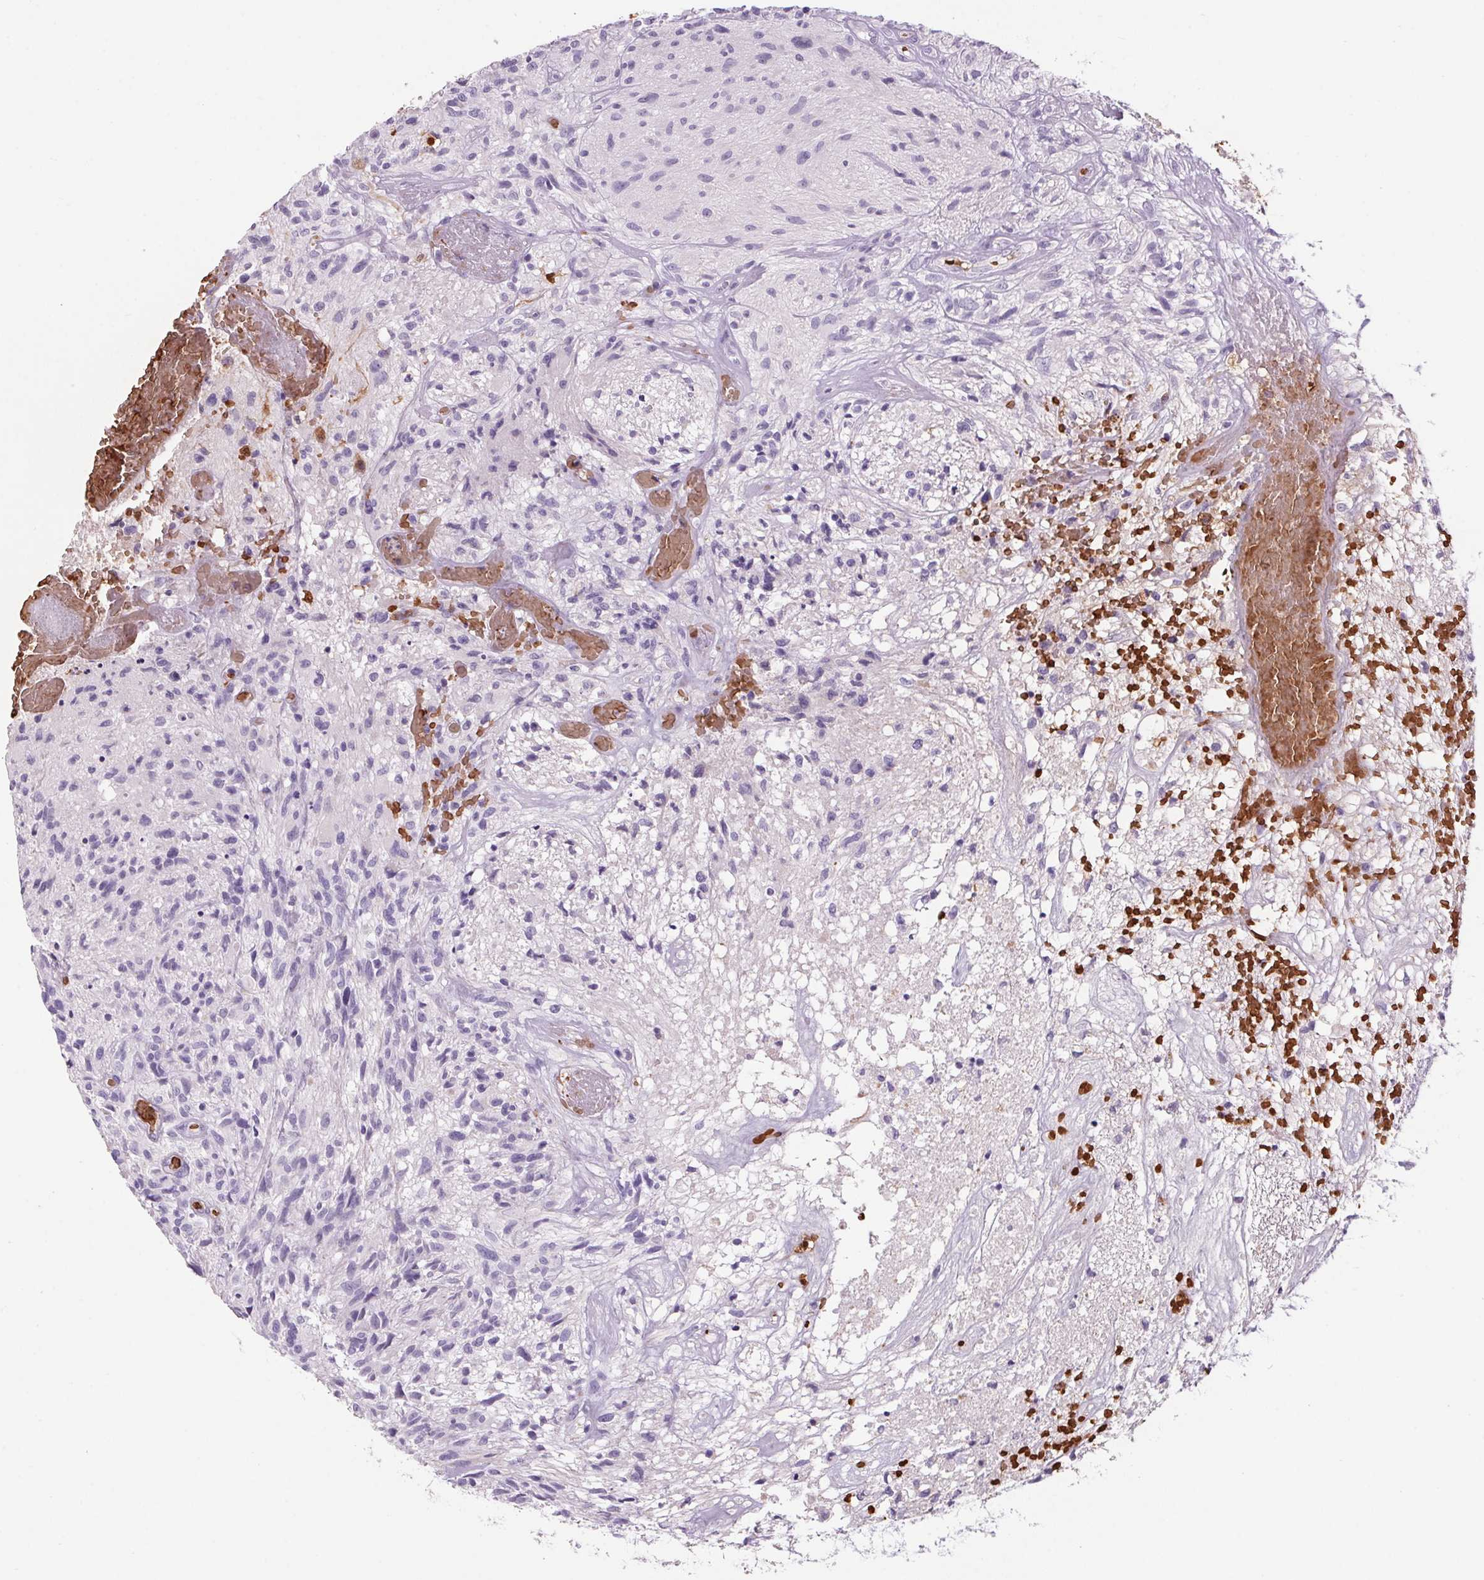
{"staining": {"intensity": "negative", "quantity": "none", "location": "none"}, "tissue": "glioma", "cell_type": "Tumor cells", "image_type": "cancer", "snomed": [{"axis": "morphology", "description": "Glioma, malignant, High grade"}, {"axis": "topography", "description": "Brain"}], "caption": "This is an IHC histopathology image of malignant glioma (high-grade). There is no expression in tumor cells.", "gene": "HBQ1", "patient": {"sex": "male", "age": 75}}